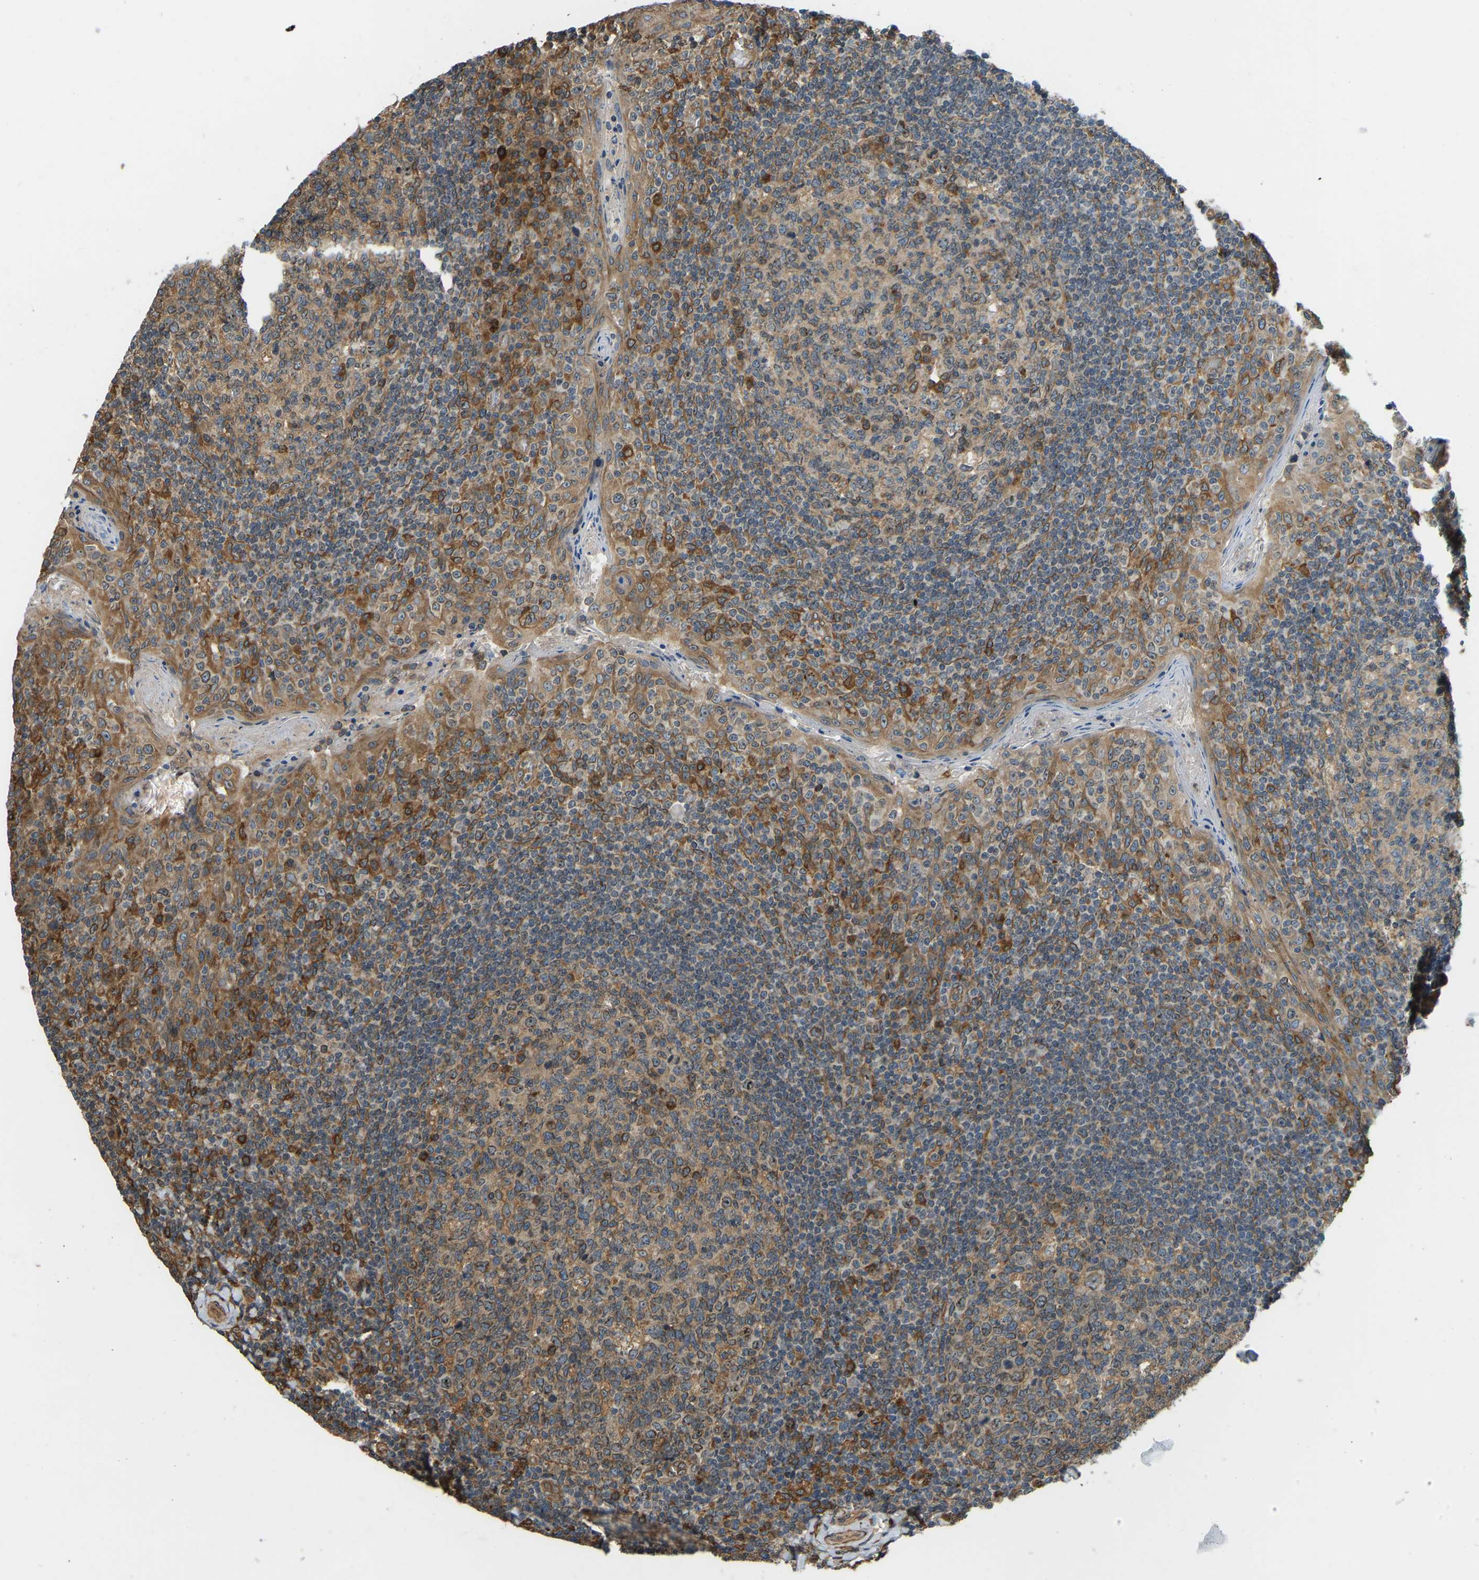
{"staining": {"intensity": "moderate", "quantity": ">75%", "location": "cytoplasmic/membranous,nuclear"}, "tissue": "tonsil", "cell_type": "Germinal center cells", "image_type": "normal", "snomed": [{"axis": "morphology", "description": "Normal tissue, NOS"}, {"axis": "topography", "description": "Tonsil"}], "caption": "Brown immunohistochemical staining in benign tonsil demonstrates moderate cytoplasmic/membranous,nuclear expression in approximately >75% of germinal center cells.", "gene": "OS9", "patient": {"sex": "female", "age": 19}}